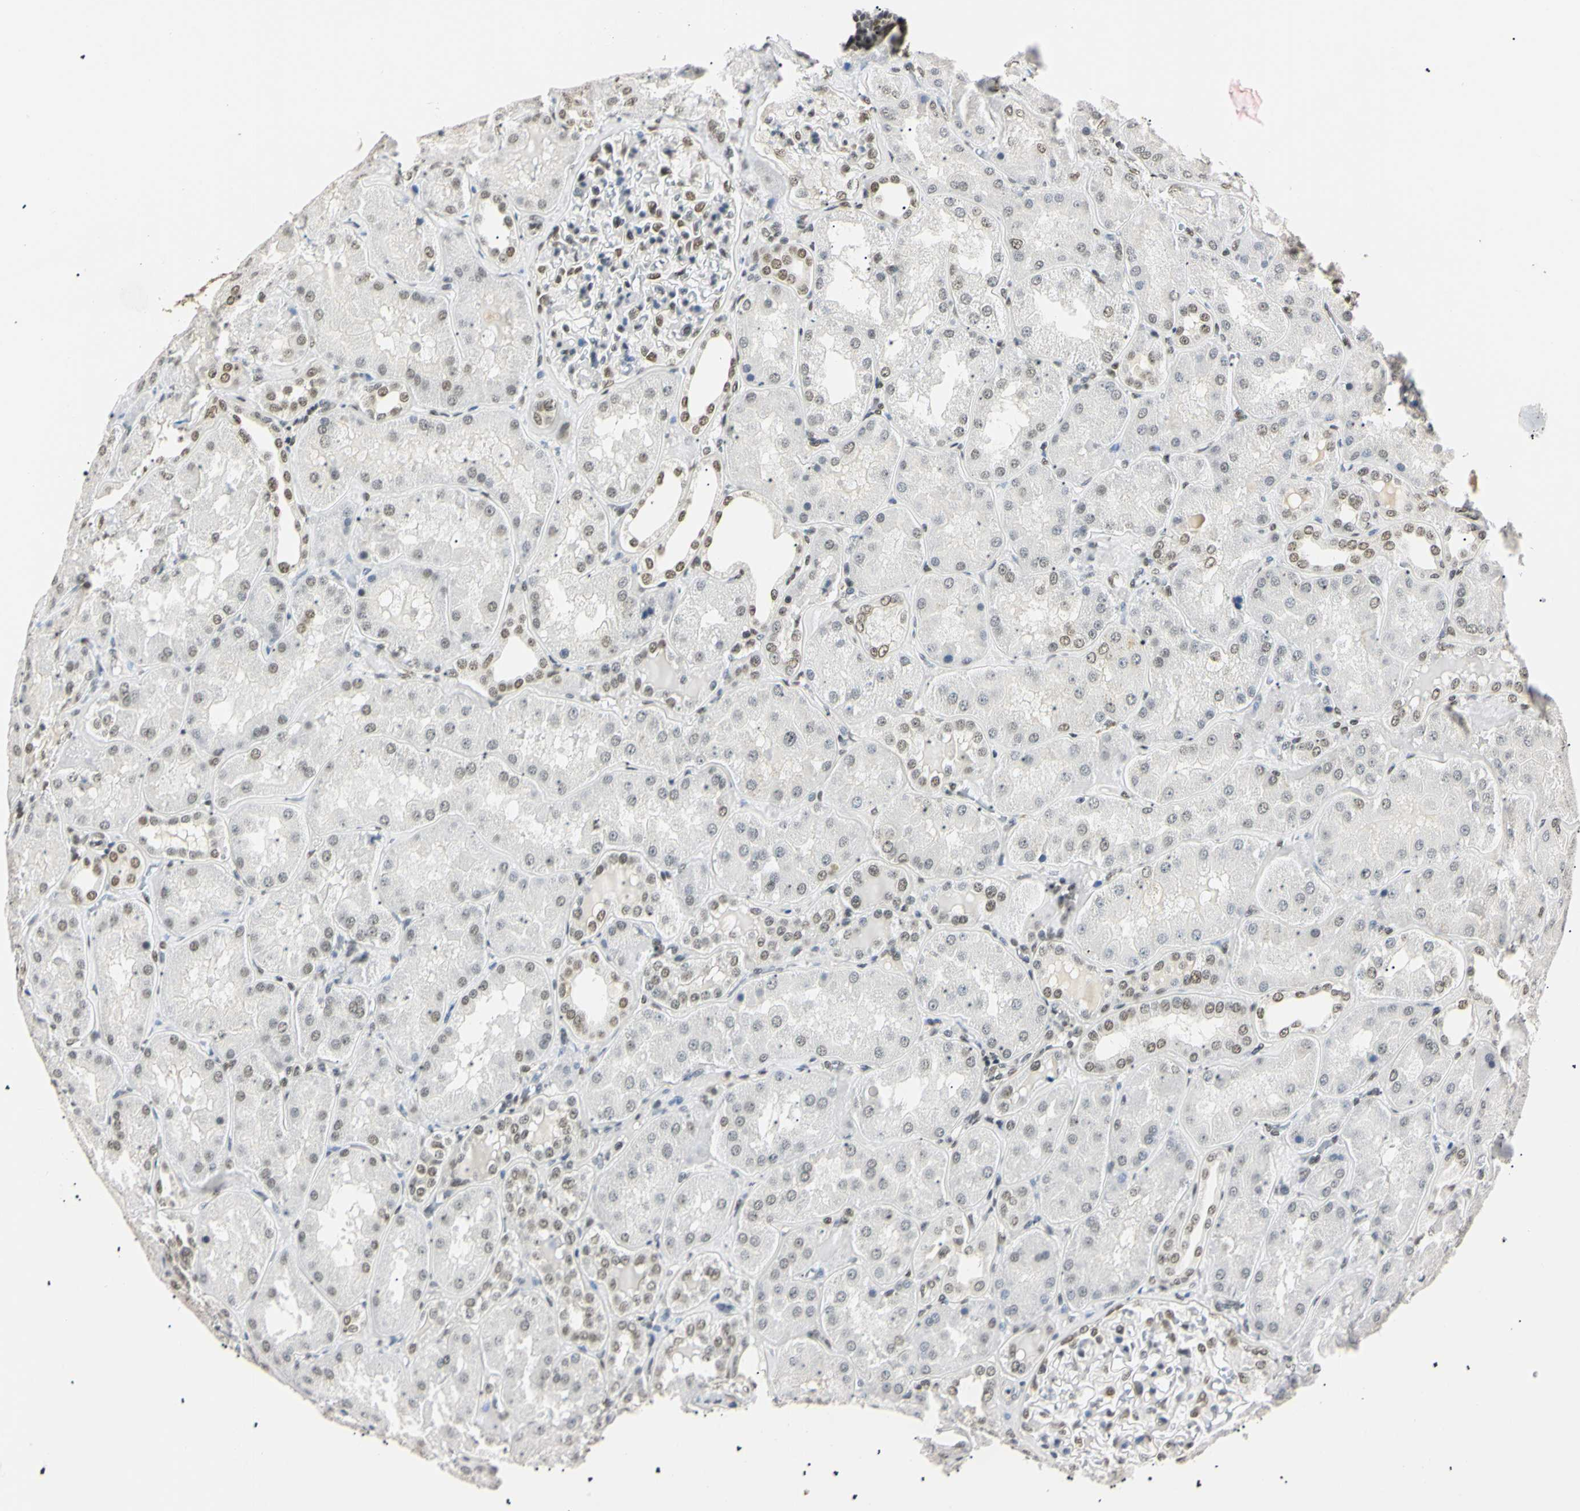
{"staining": {"intensity": "moderate", "quantity": ">75%", "location": "nuclear"}, "tissue": "kidney", "cell_type": "Cells in glomeruli", "image_type": "normal", "snomed": [{"axis": "morphology", "description": "Normal tissue, NOS"}, {"axis": "topography", "description": "Kidney"}], "caption": "Cells in glomeruli demonstrate medium levels of moderate nuclear positivity in about >75% of cells in normal kidney. The protein of interest is stained brown, and the nuclei are stained in blue (DAB IHC with brightfield microscopy, high magnification).", "gene": "SMARCA5", "patient": {"sex": "female", "age": 56}}